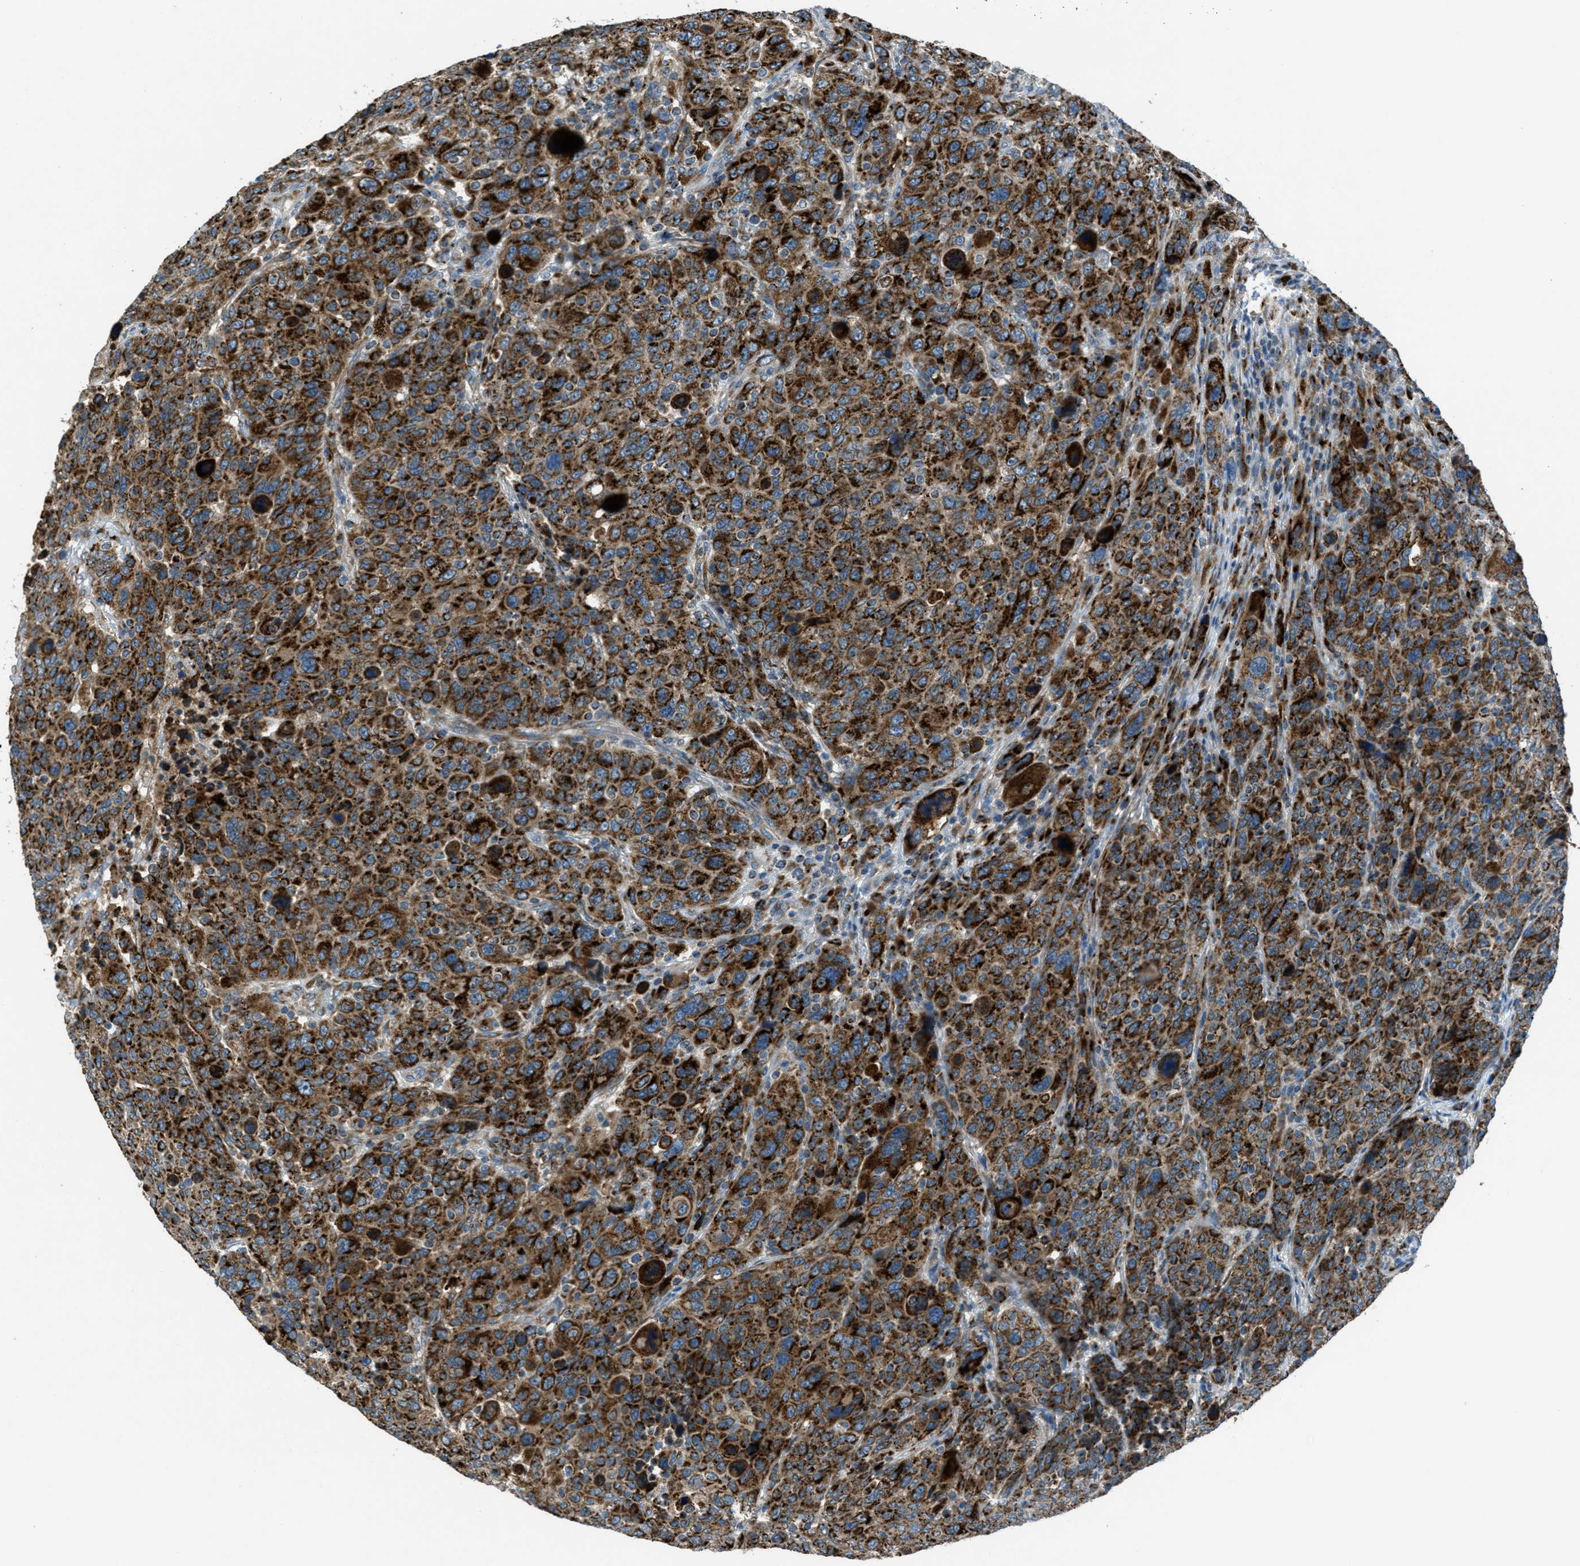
{"staining": {"intensity": "strong", "quantity": ">75%", "location": "cytoplasmic/membranous"}, "tissue": "breast cancer", "cell_type": "Tumor cells", "image_type": "cancer", "snomed": [{"axis": "morphology", "description": "Duct carcinoma"}, {"axis": "topography", "description": "Breast"}], "caption": "IHC staining of breast cancer (intraductal carcinoma), which demonstrates high levels of strong cytoplasmic/membranous staining in approximately >75% of tumor cells indicating strong cytoplasmic/membranous protein staining. The staining was performed using DAB (3,3'-diaminobenzidine) (brown) for protein detection and nuclei were counterstained in hematoxylin (blue).", "gene": "BCKDK", "patient": {"sex": "female", "age": 37}}